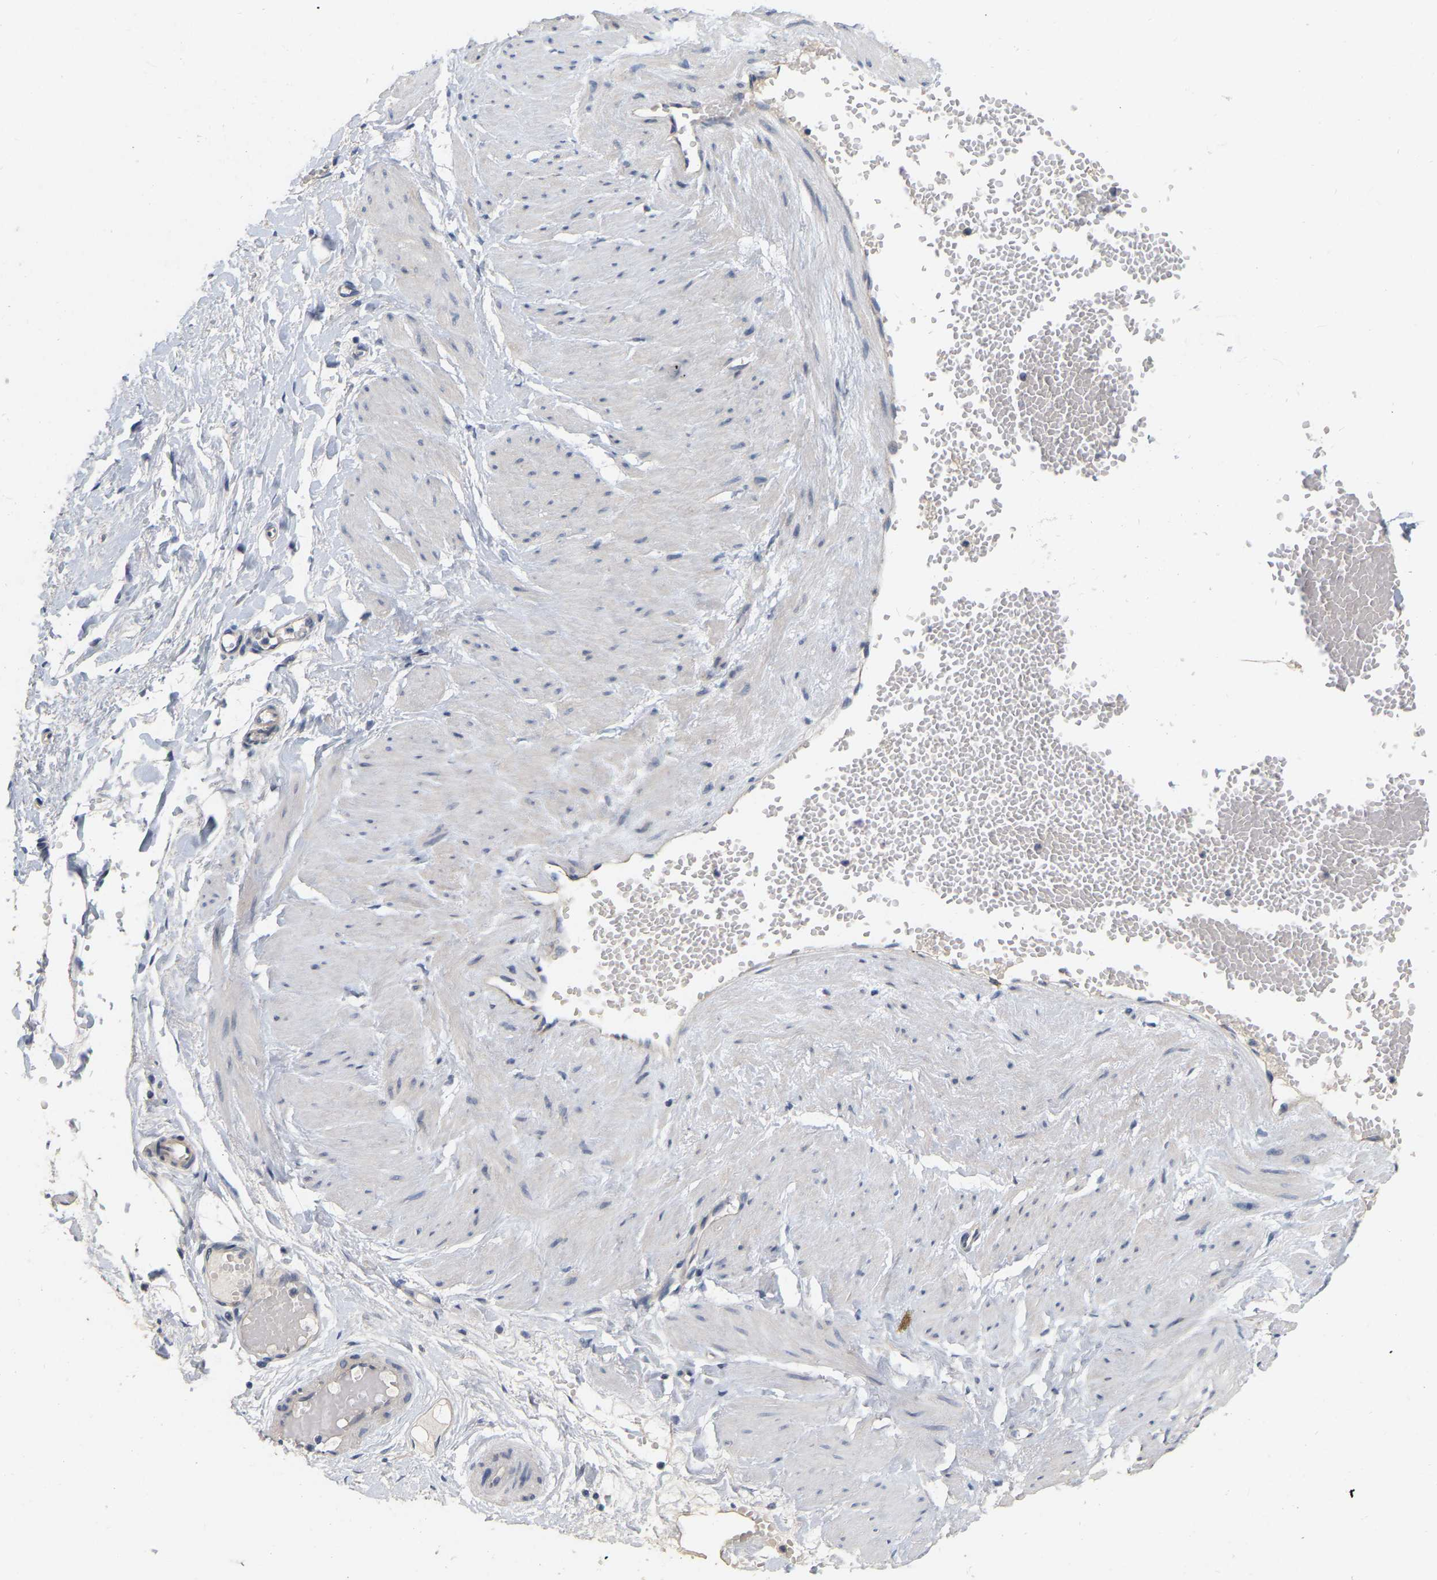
{"staining": {"intensity": "negative", "quantity": "none", "location": "none"}, "tissue": "adipose tissue", "cell_type": "Adipocytes", "image_type": "normal", "snomed": [{"axis": "morphology", "description": "Normal tissue, NOS"}, {"axis": "topography", "description": "Soft tissue"}], "caption": "The histopathology image demonstrates no staining of adipocytes in normal adipose tissue. Nuclei are stained in blue.", "gene": "SSH1", "patient": {"sex": "male", "age": 72}}